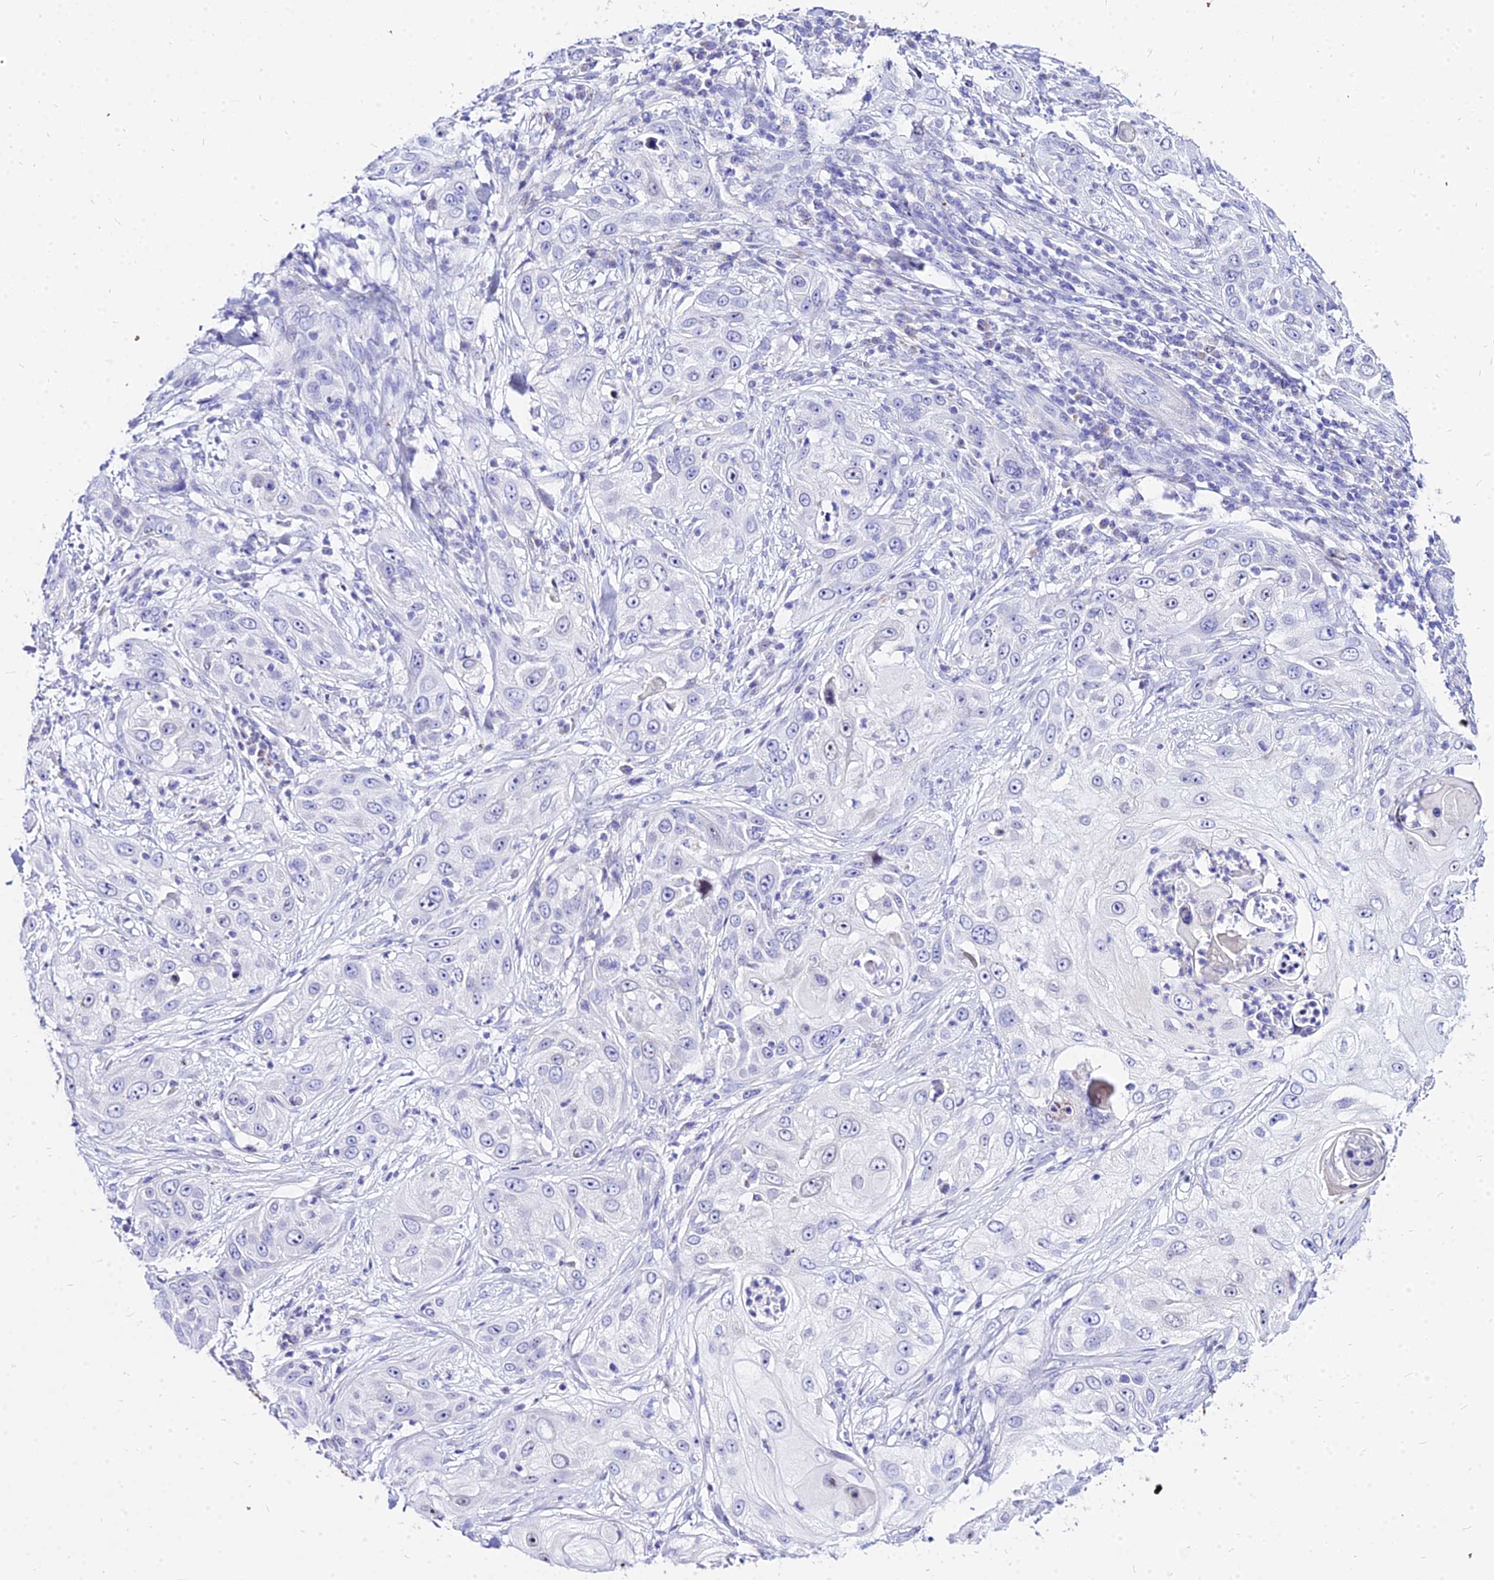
{"staining": {"intensity": "negative", "quantity": "none", "location": "none"}, "tissue": "skin cancer", "cell_type": "Tumor cells", "image_type": "cancer", "snomed": [{"axis": "morphology", "description": "Squamous cell carcinoma, NOS"}, {"axis": "topography", "description": "Skin"}], "caption": "DAB (3,3'-diaminobenzidine) immunohistochemical staining of skin cancer (squamous cell carcinoma) demonstrates no significant staining in tumor cells.", "gene": "CARD18", "patient": {"sex": "female", "age": 44}}